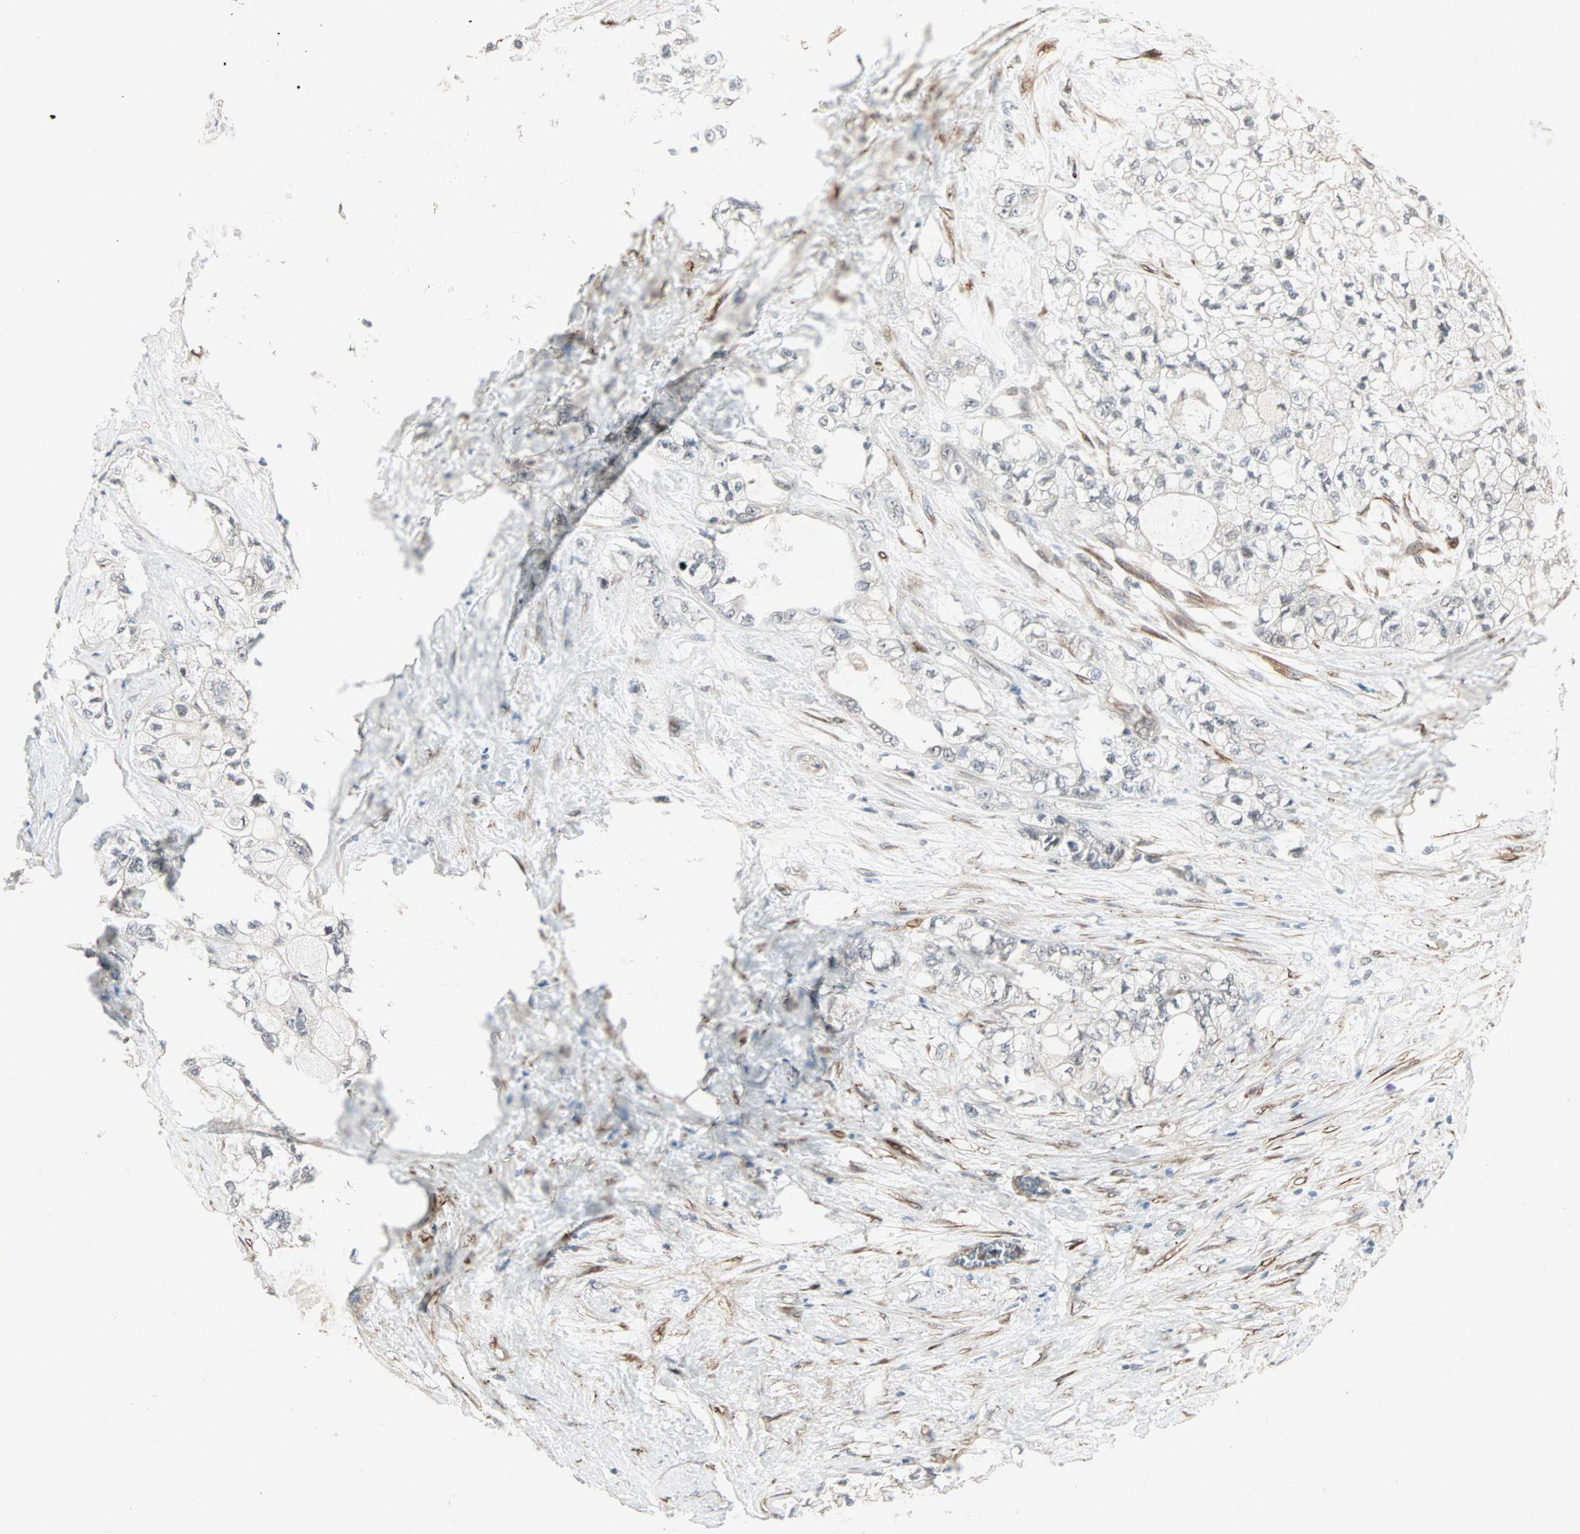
{"staining": {"intensity": "negative", "quantity": "none", "location": "none"}, "tissue": "pancreatic cancer", "cell_type": "Tumor cells", "image_type": "cancer", "snomed": [{"axis": "morphology", "description": "Adenocarcinoma, NOS"}, {"axis": "topography", "description": "Pancreas"}], "caption": "This image is of pancreatic cancer (adenocarcinoma) stained with immunohistochemistry (IHC) to label a protein in brown with the nuclei are counter-stained blue. There is no staining in tumor cells. The staining is performed using DAB (3,3'-diaminobenzidine) brown chromogen with nuclei counter-stained in using hematoxylin.", "gene": "TRPV4", "patient": {"sex": "male", "age": 70}}